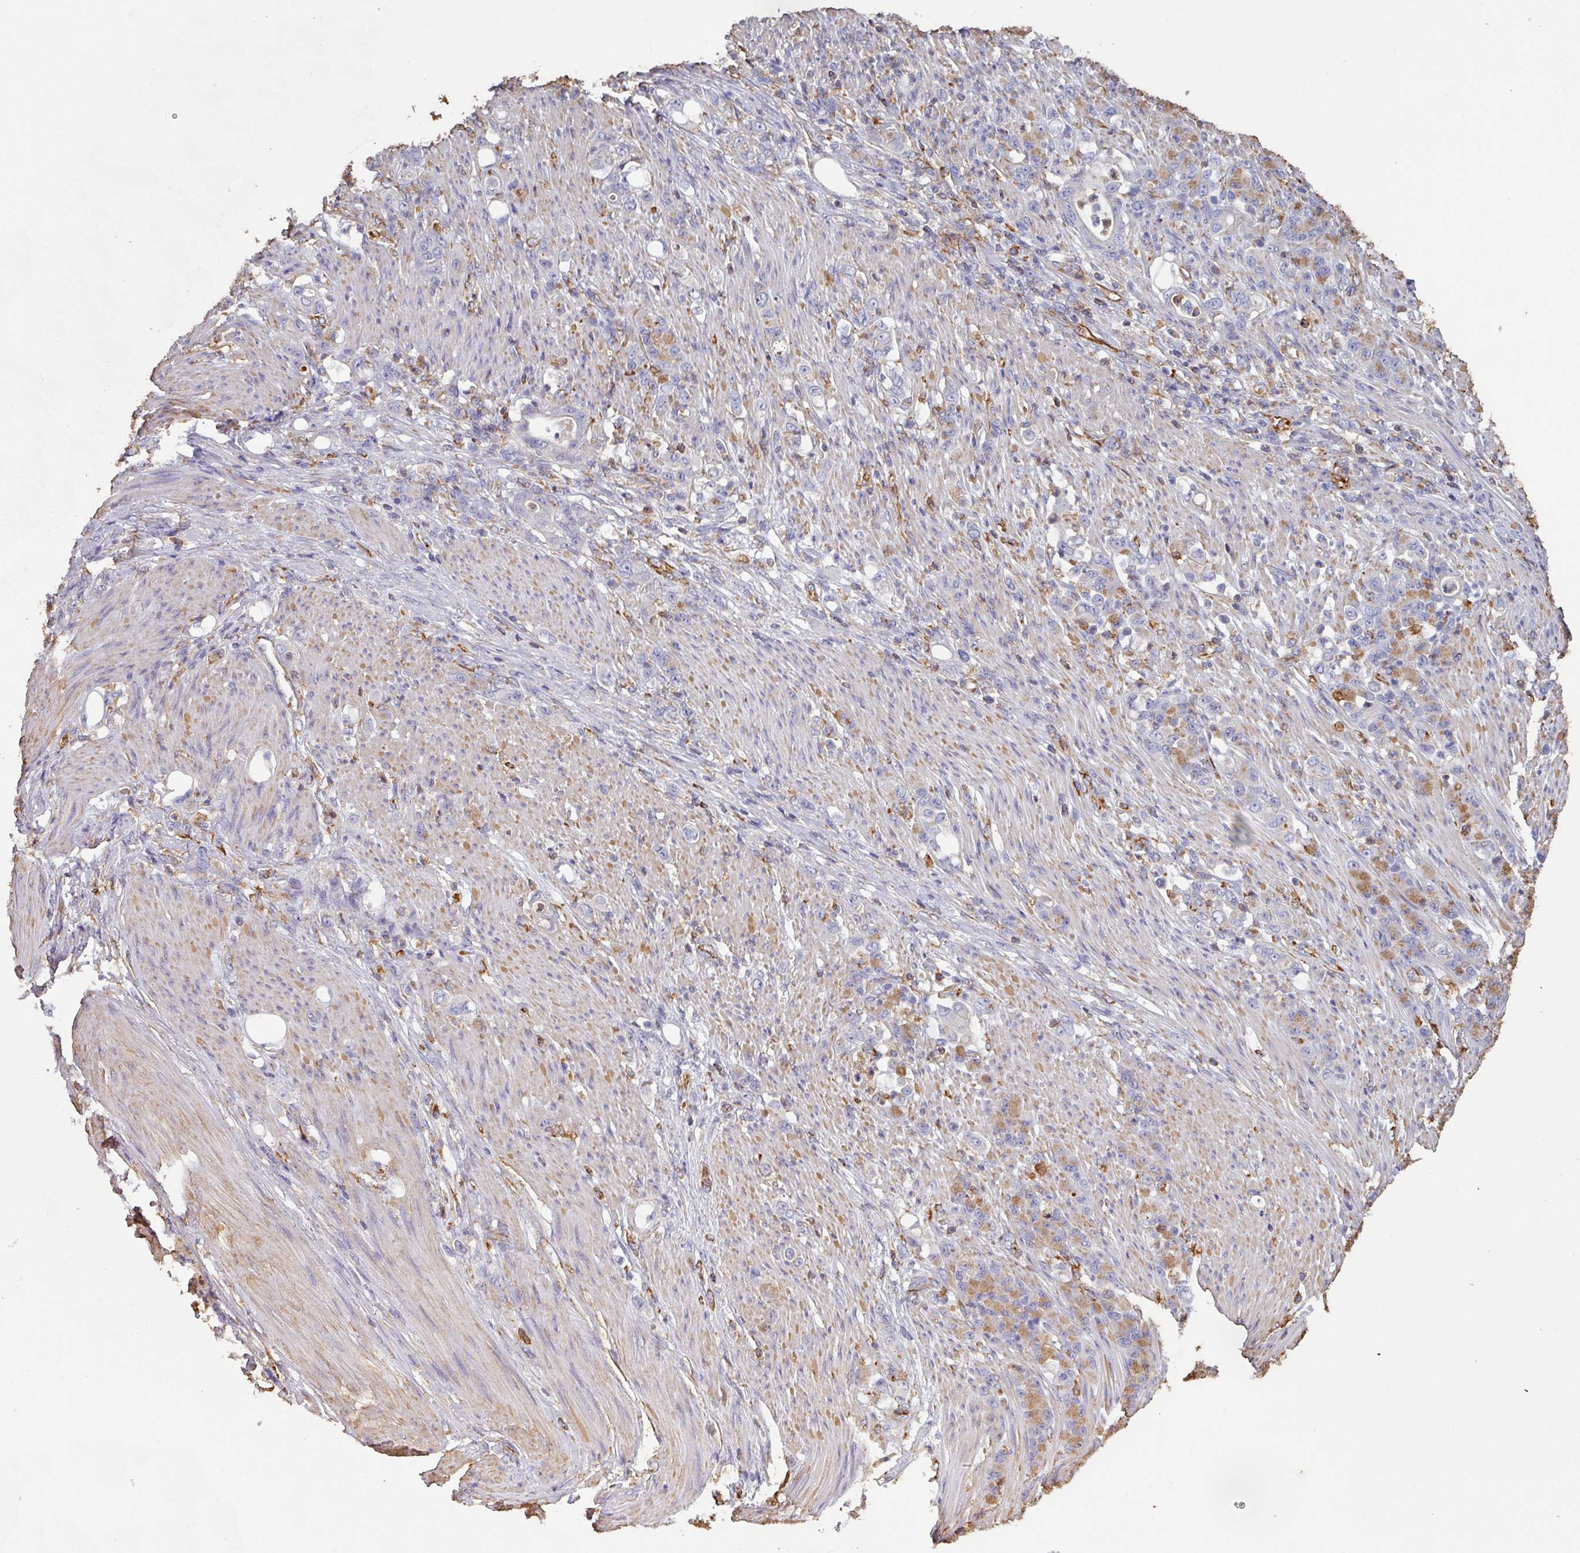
{"staining": {"intensity": "moderate", "quantity": "<25%", "location": "cytoplasmic/membranous"}, "tissue": "stomach cancer", "cell_type": "Tumor cells", "image_type": "cancer", "snomed": [{"axis": "morphology", "description": "Normal tissue, NOS"}, {"axis": "morphology", "description": "Adenocarcinoma, NOS"}, {"axis": "topography", "description": "Stomach"}], "caption": "Stomach cancer stained for a protein (brown) reveals moderate cytoplasmic/membranous positive positivity in approximately <25% of tumor cells.", "gene": "ZNF280C", "patient": {"sex": "female", "age": 79}}